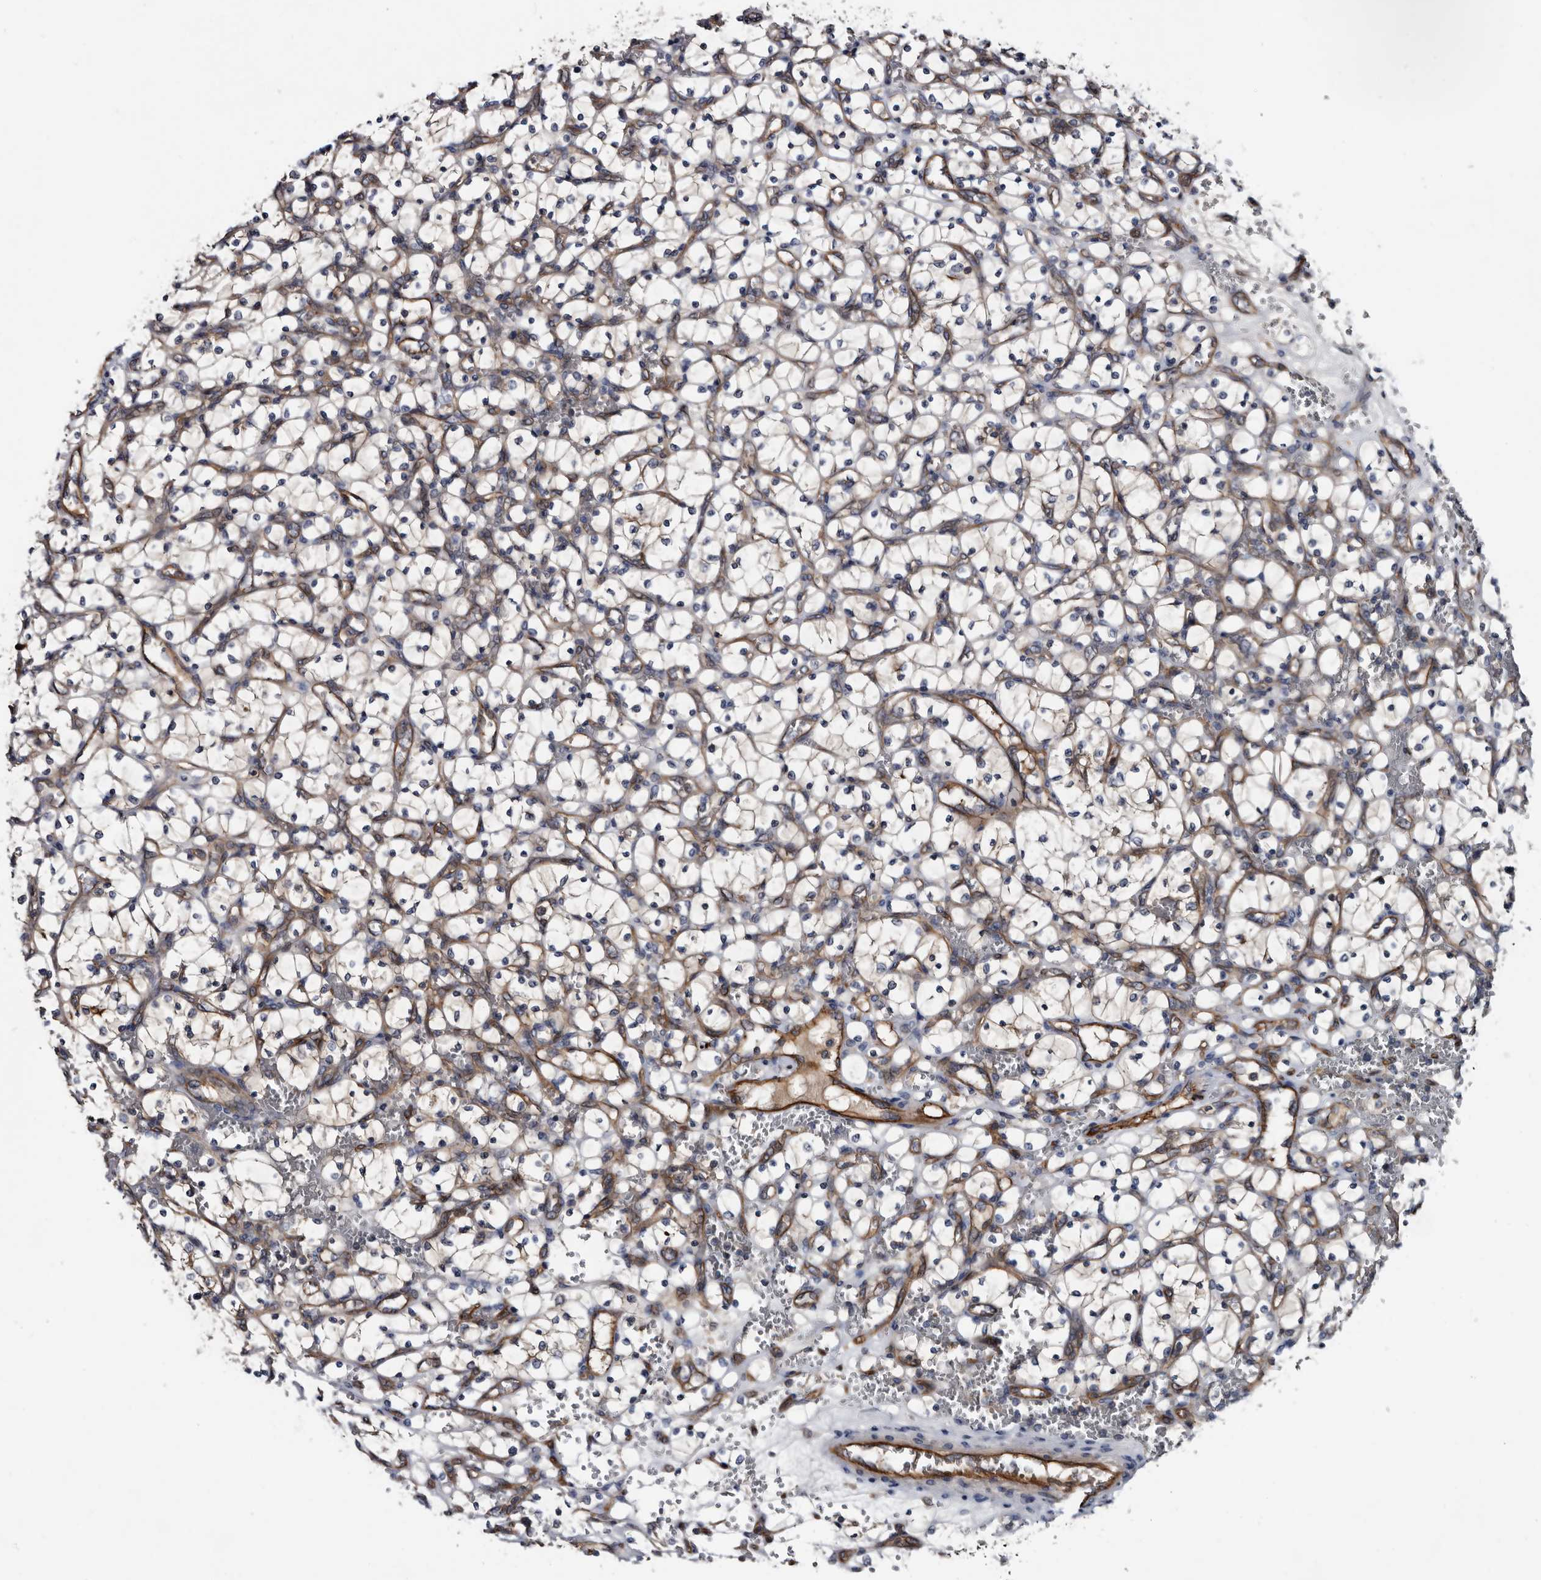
{"staining": {"intensity": "weak", "quantity": "25%-75%", "location": "cytoplasmic/membranous"}, "tissue": "renal cancer", "cell_type": "Tumor cells", "image_type": "cancer", "snomed": [{"axis": "morphology", "description": "Adenocarcinoma, NOS"}, {"axis": "topography", "description": "Kidney"}], "caption": "High-magnification brightfield microscopy of adenocarcinoma (renal) stained with DAB (brown) and counterstained with hematoxylin (blue). tumor cells exhibit weak cytoplasmic/membranous positivity is present in approximately25%-75% of cells.", "gene": "TSPAN17", "patient": {"sex": "female", "age": 69}}